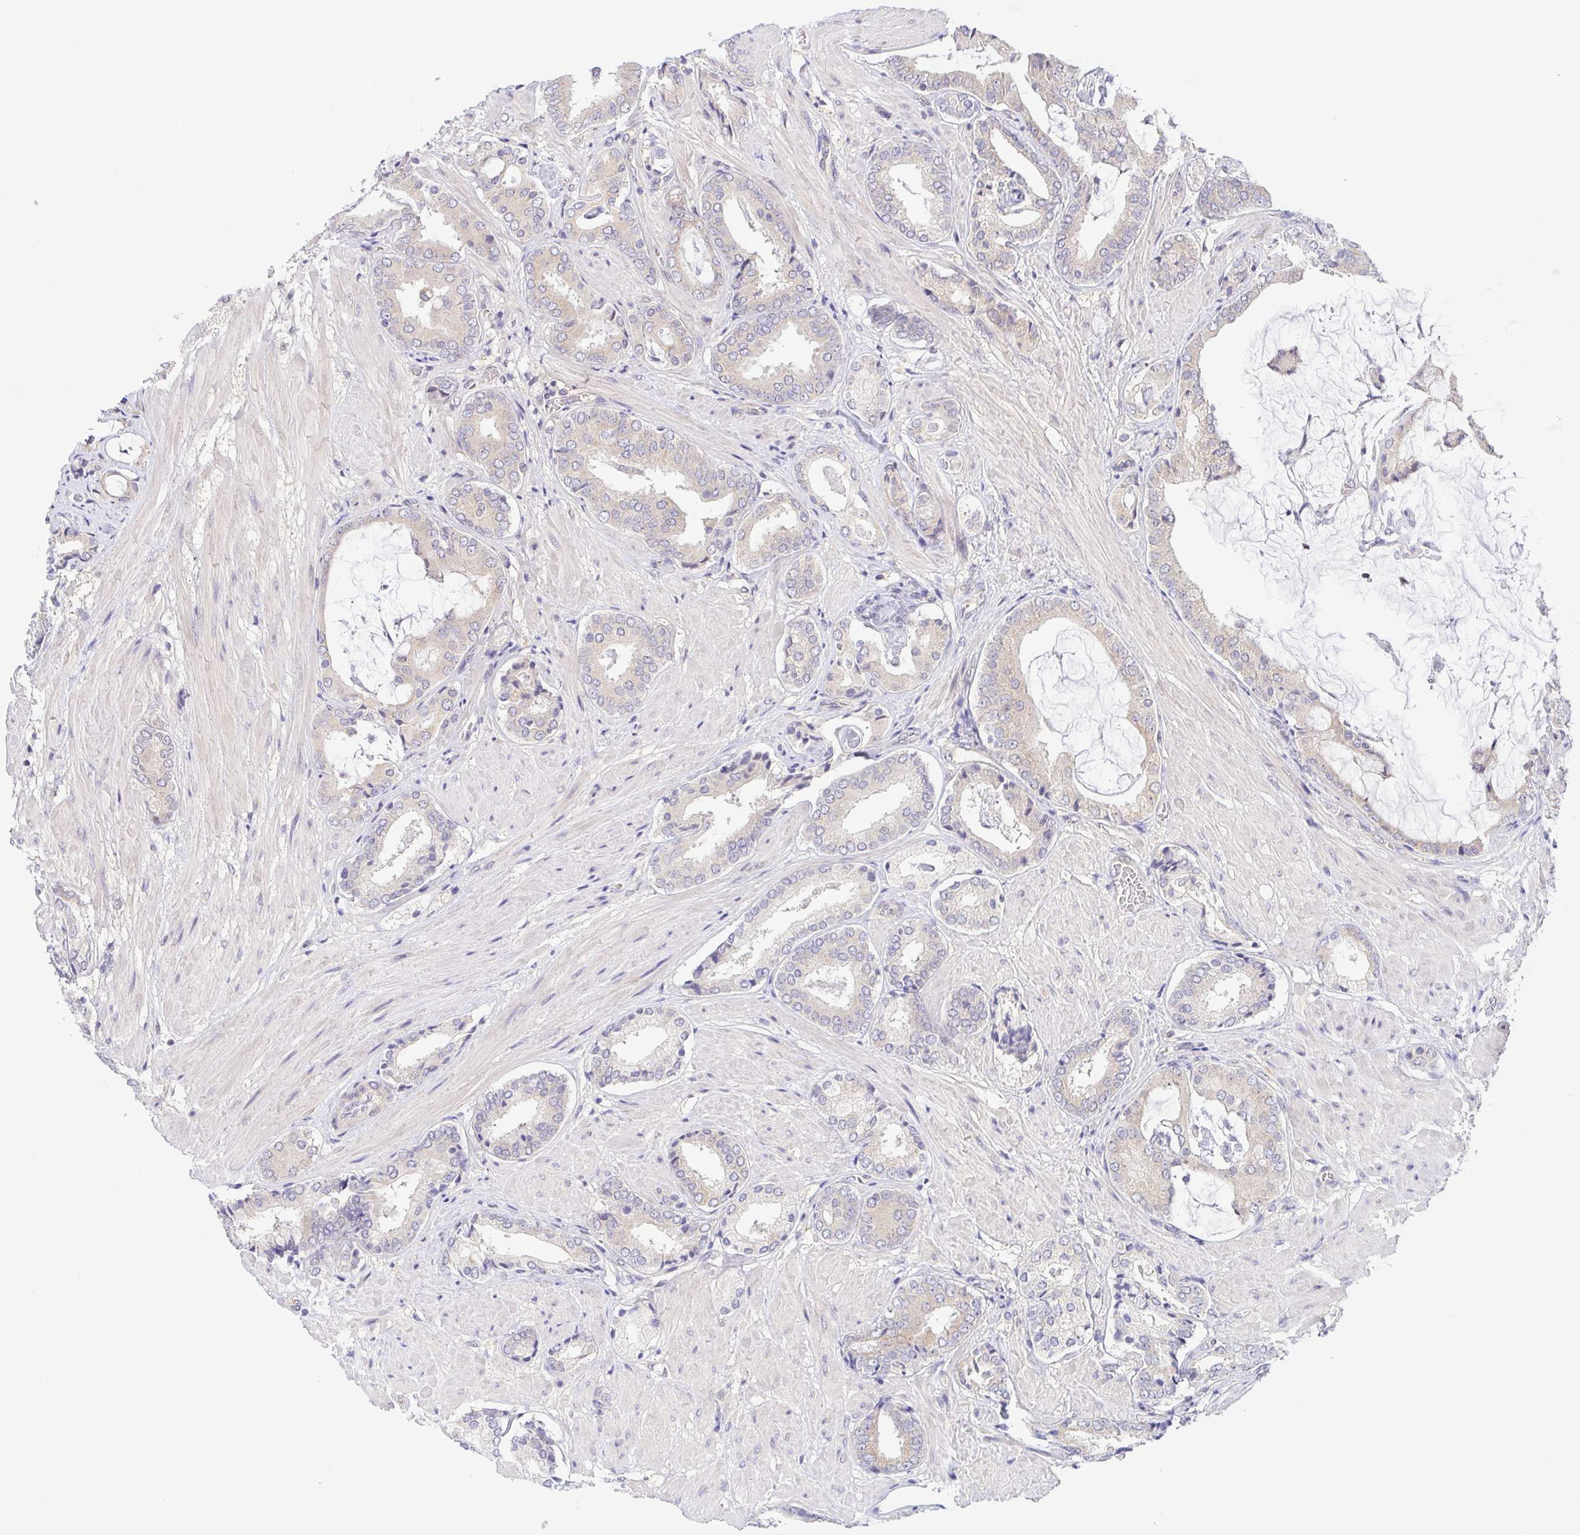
{"staining": {"intensity": "weak", "quantity": "<25%", "location": "cytoplasmic/membranous"}, "tissue": "prostate cancer", "cell_type": "Tumor cells", "image_type": "cancer", "snomed": [{"axis": "morphology", "description": "Adenocarcinoma, High grade"}, {"axis": "topography", "description": "Prostate"}], "caption": "A high-resolution image shows IHC staining of adenocarcinoma (high-grade) (prostate), which shows no significant expression in tumor cells.", "gene": "BCL2L1", "patient": {"sex": "male", "age": 56}}